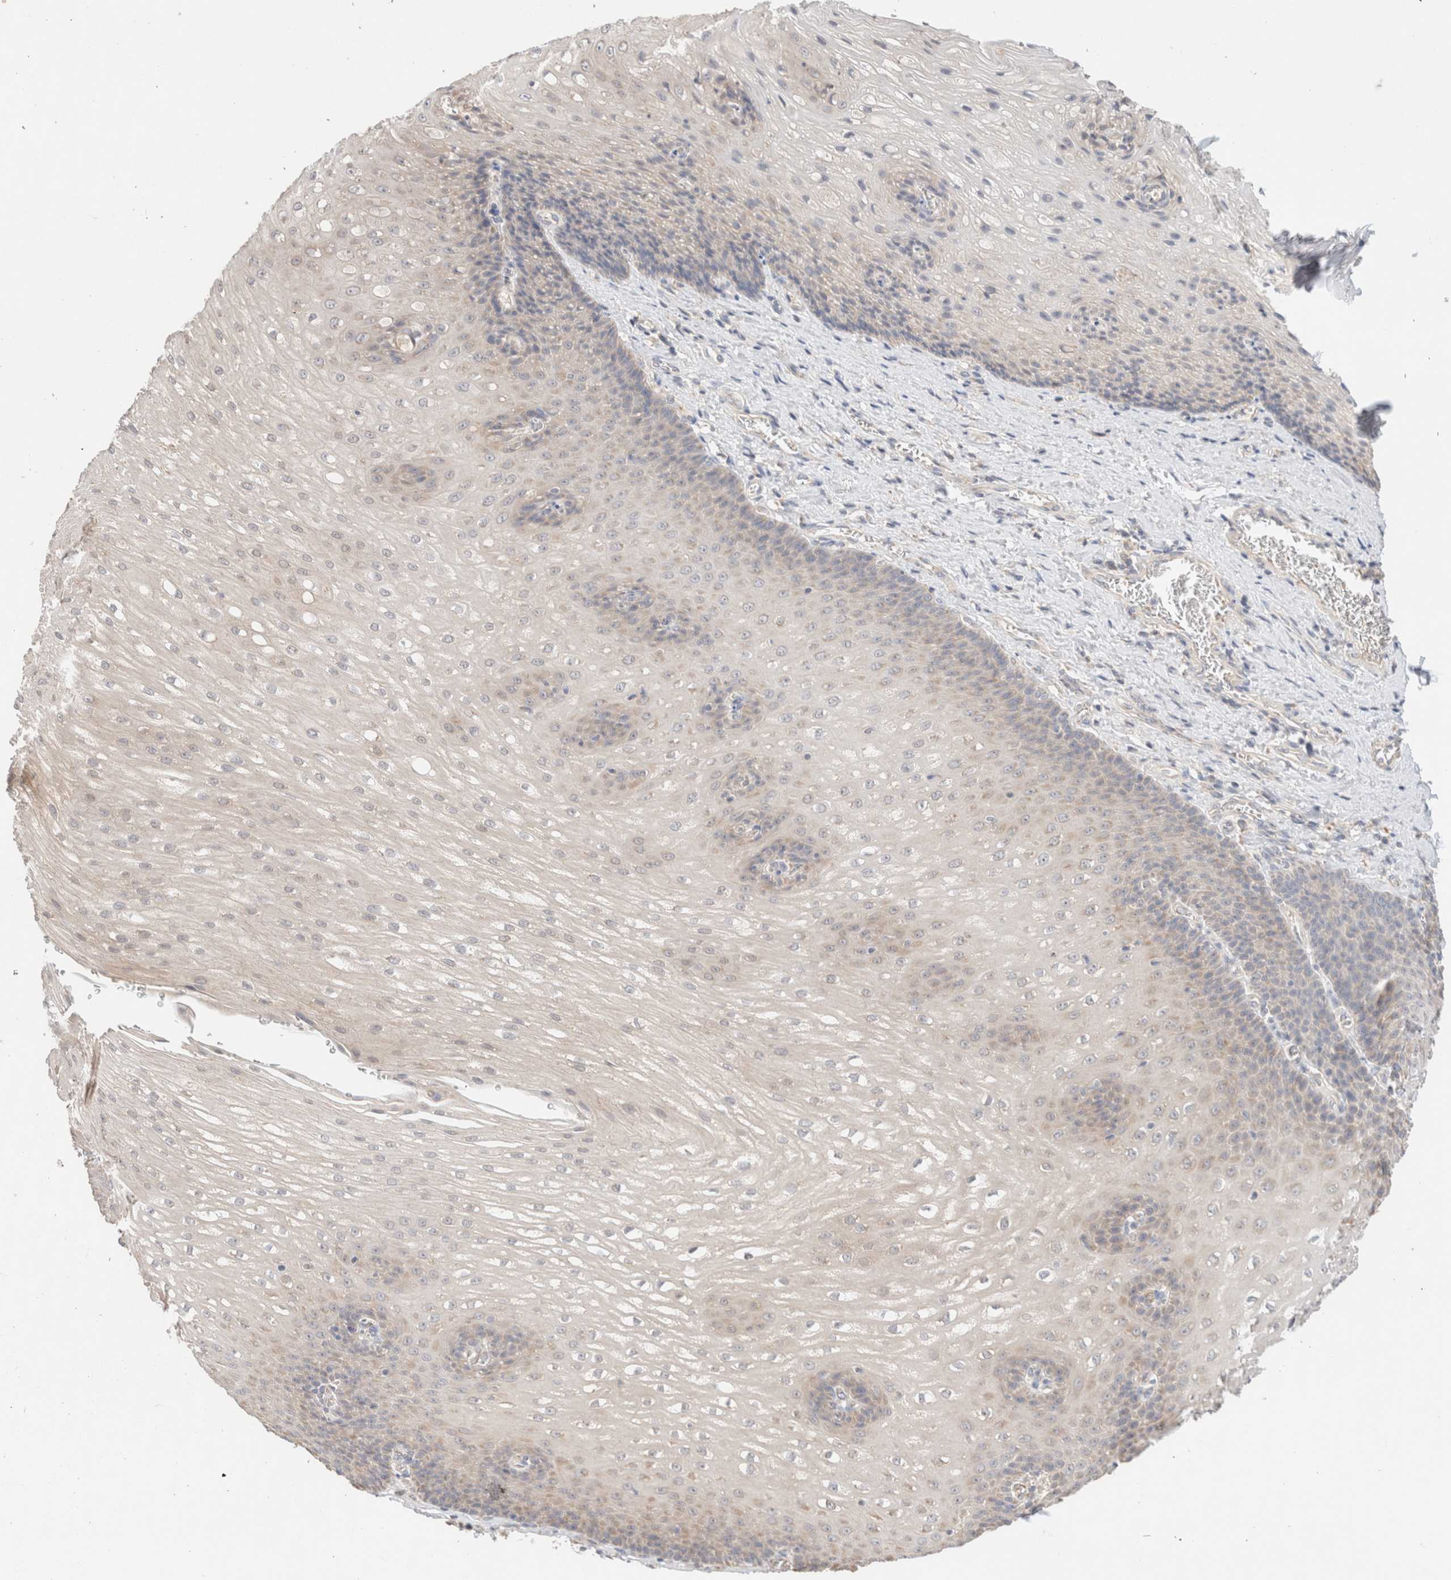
{"staining": {"intensity": "weak", "quantity": "25%-75%", "location": "cytoplasmic/membranous"}, "tissue": "esophagus", "cell_type": "Squamous epithelial cells", "image_type": "normal", "snomed": [{"axis": "morphology", "description": "Normal tissue, NOS"}, {"axis": "topography", "description": "Esophagus"}], "caption": "Immunohistochemistry of unremarkable esophagus exhibits low levels of weak cytoplasmic/membranous positivity in approximately 25%-75% of squamous epithelial cells. (brown staining indicates protein expression, while blue staining denotes nuclei).", "gene": "CA13", "patient": {"sex": "male", "age": 48}}